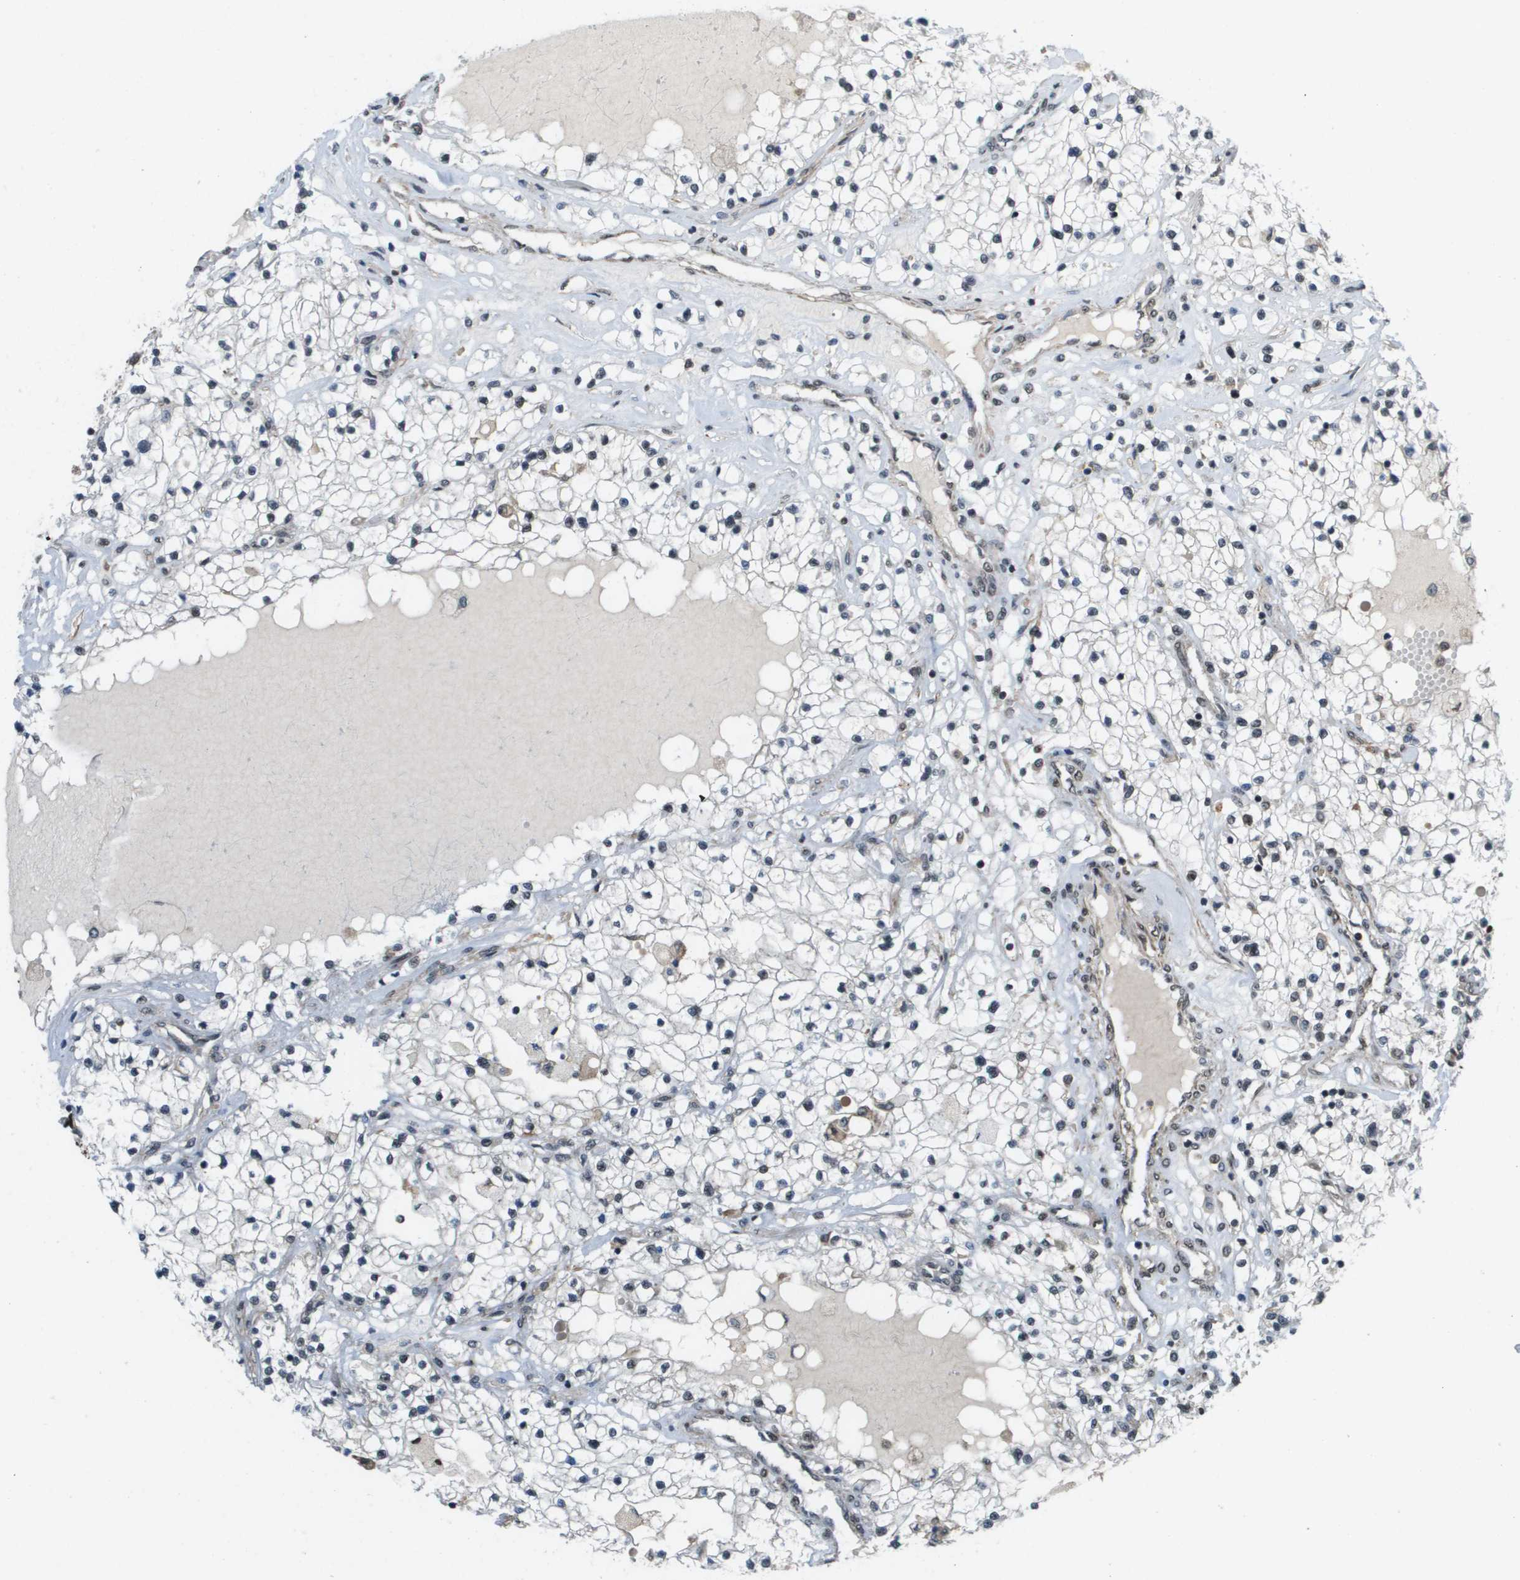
{"staining": {"intensity": "weak", "quantity": "<25%", "location": "cytoplasmic/membranous,nuclear"}, "tissue": "renal cancer", "cell_type": "Tumor cells", "image_type": "cancer", "snomed": [{"axis": "morphology", "description": "Adenocarcinoma, NOS"}, {"axis": "topography", "description": "Kidney"}], "caption": "The immunohistochemistry image has no significant positivity in tumor cells of renal cancer tissue.", "gene": "PRCC", "patient": {"sex": "male", "age": 68}}